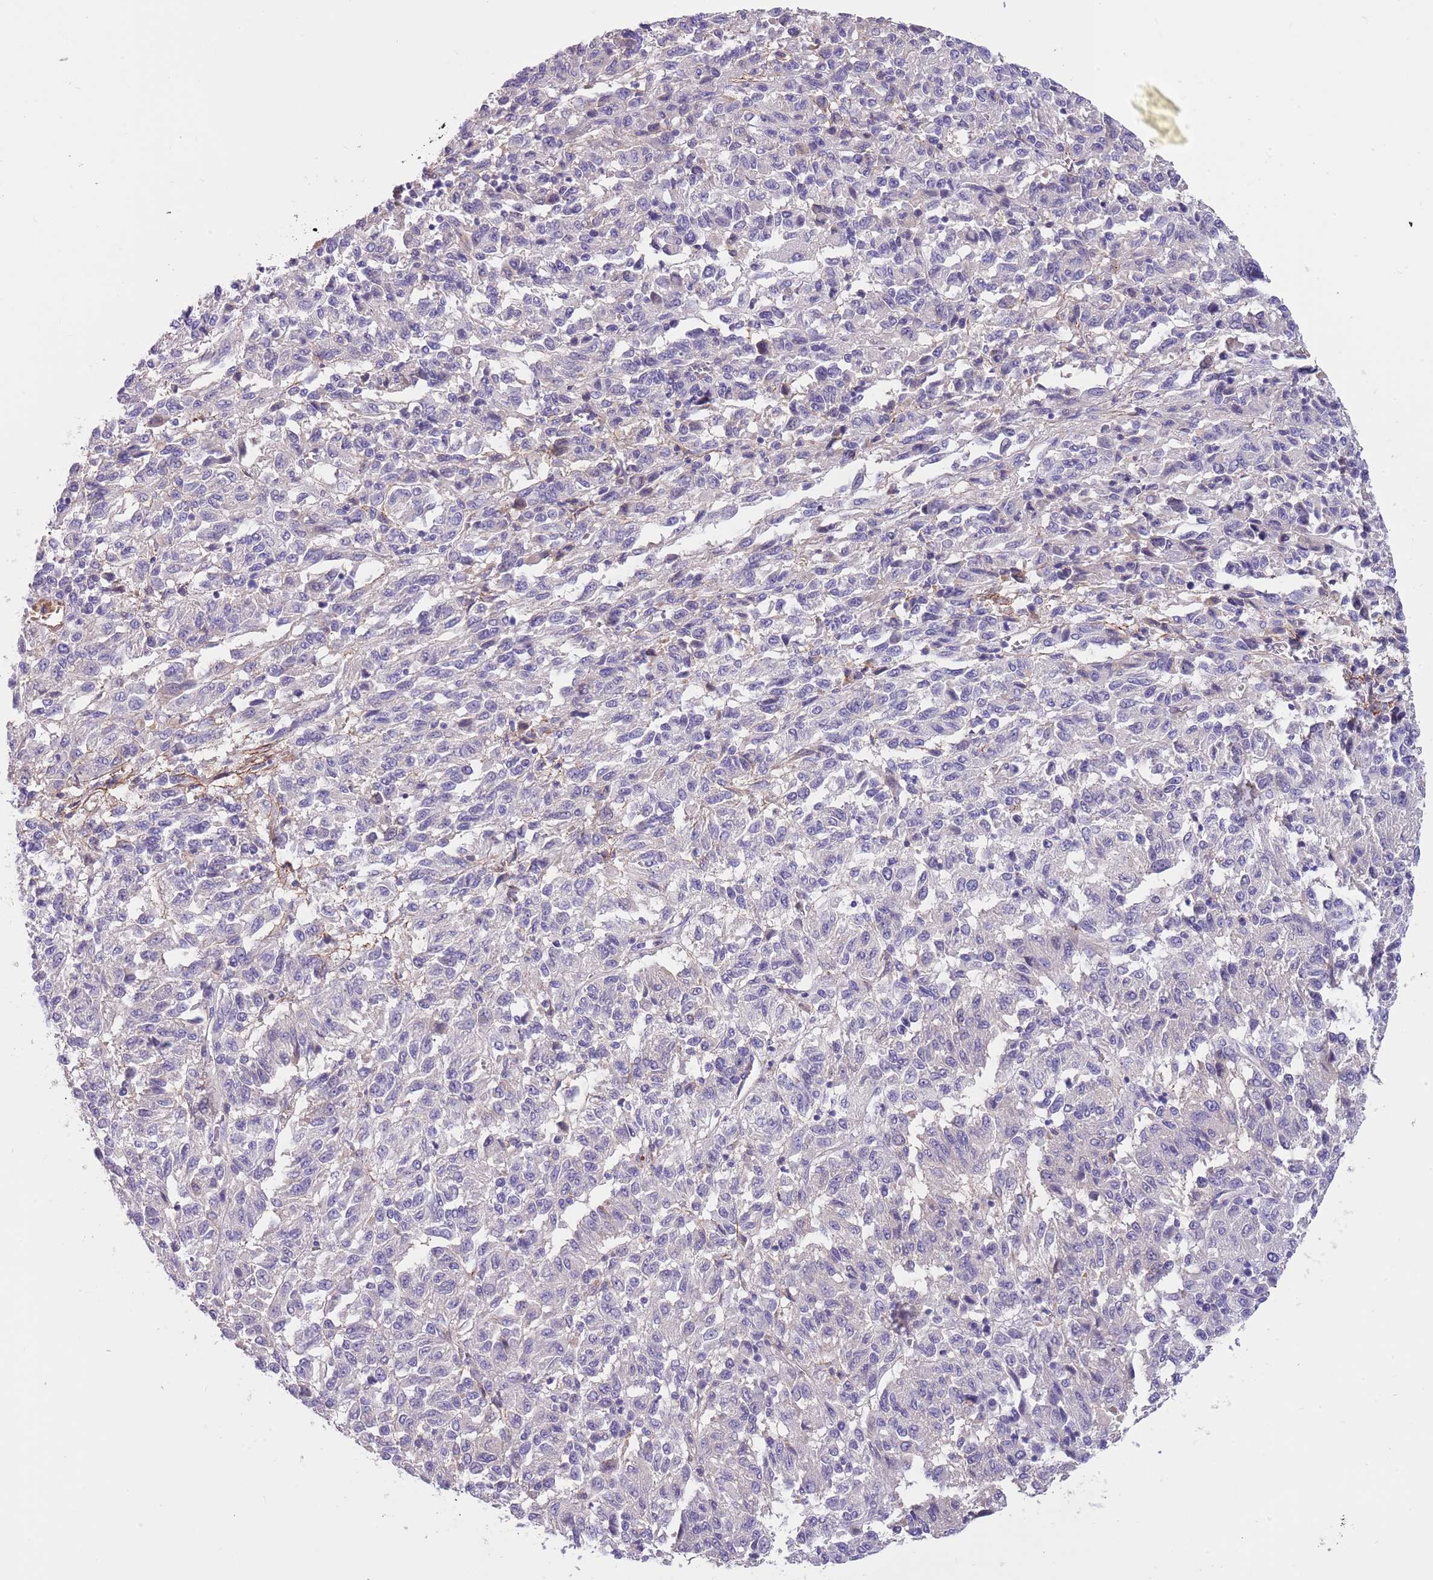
{"staining": {"intensity": "negative", "quantity": "none", "location": "none"}, "tissue": "melanoma", "cell_type": "Tumor cells", "image_type": "cancer", "snomed": [{"axis": "morphology", "description": "Malignant melanoma, Metastatic site"}, {"axis": "topography", "description": "Lung"}], "caption": "Tumor cells are negative for brown protein staining in melanoma.", "gene": "LEPROTL1", "patient": {"sex": "male", "age": 64}}